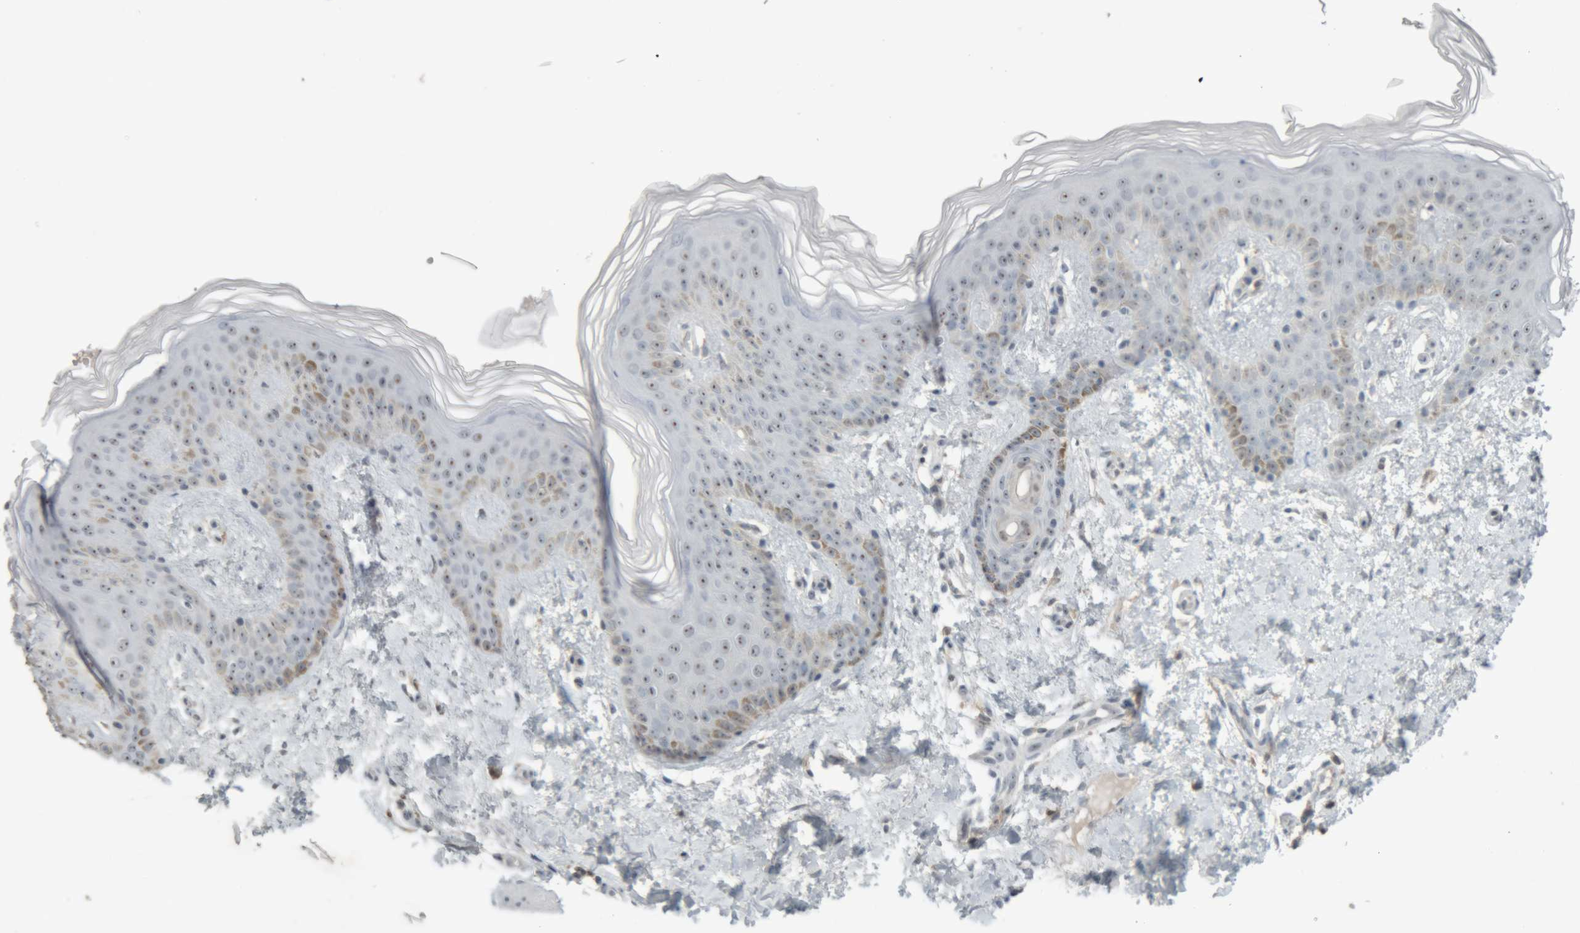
{"staining": {"intensity": "weak", "quantity": "25%-75%", "location": "cytoplasmic/membranous"}, "tissue": "skin", "cell_type": "Fibroblasts", "image_type": "normal", "snomed": [{"axis": "morphology", "description": "Normal tissue, NOS"}, {"axis": "morphology", "description": "Neoplasm, benign, NOS"}, {"axis": "topography", "description": "Skin"}, {"axis": "topography", "description": "Soft tissue"}], "caption": "DAB (3,3'-diaminobenzidine) immunohistochemical staining of normal human skin demonstrates weak cytoplasmic/membranous protein positivity in approximately 25%-75% of fibroblasts.", "gene": "RPF1", "patient": {"sex": "male", "age": 26}}